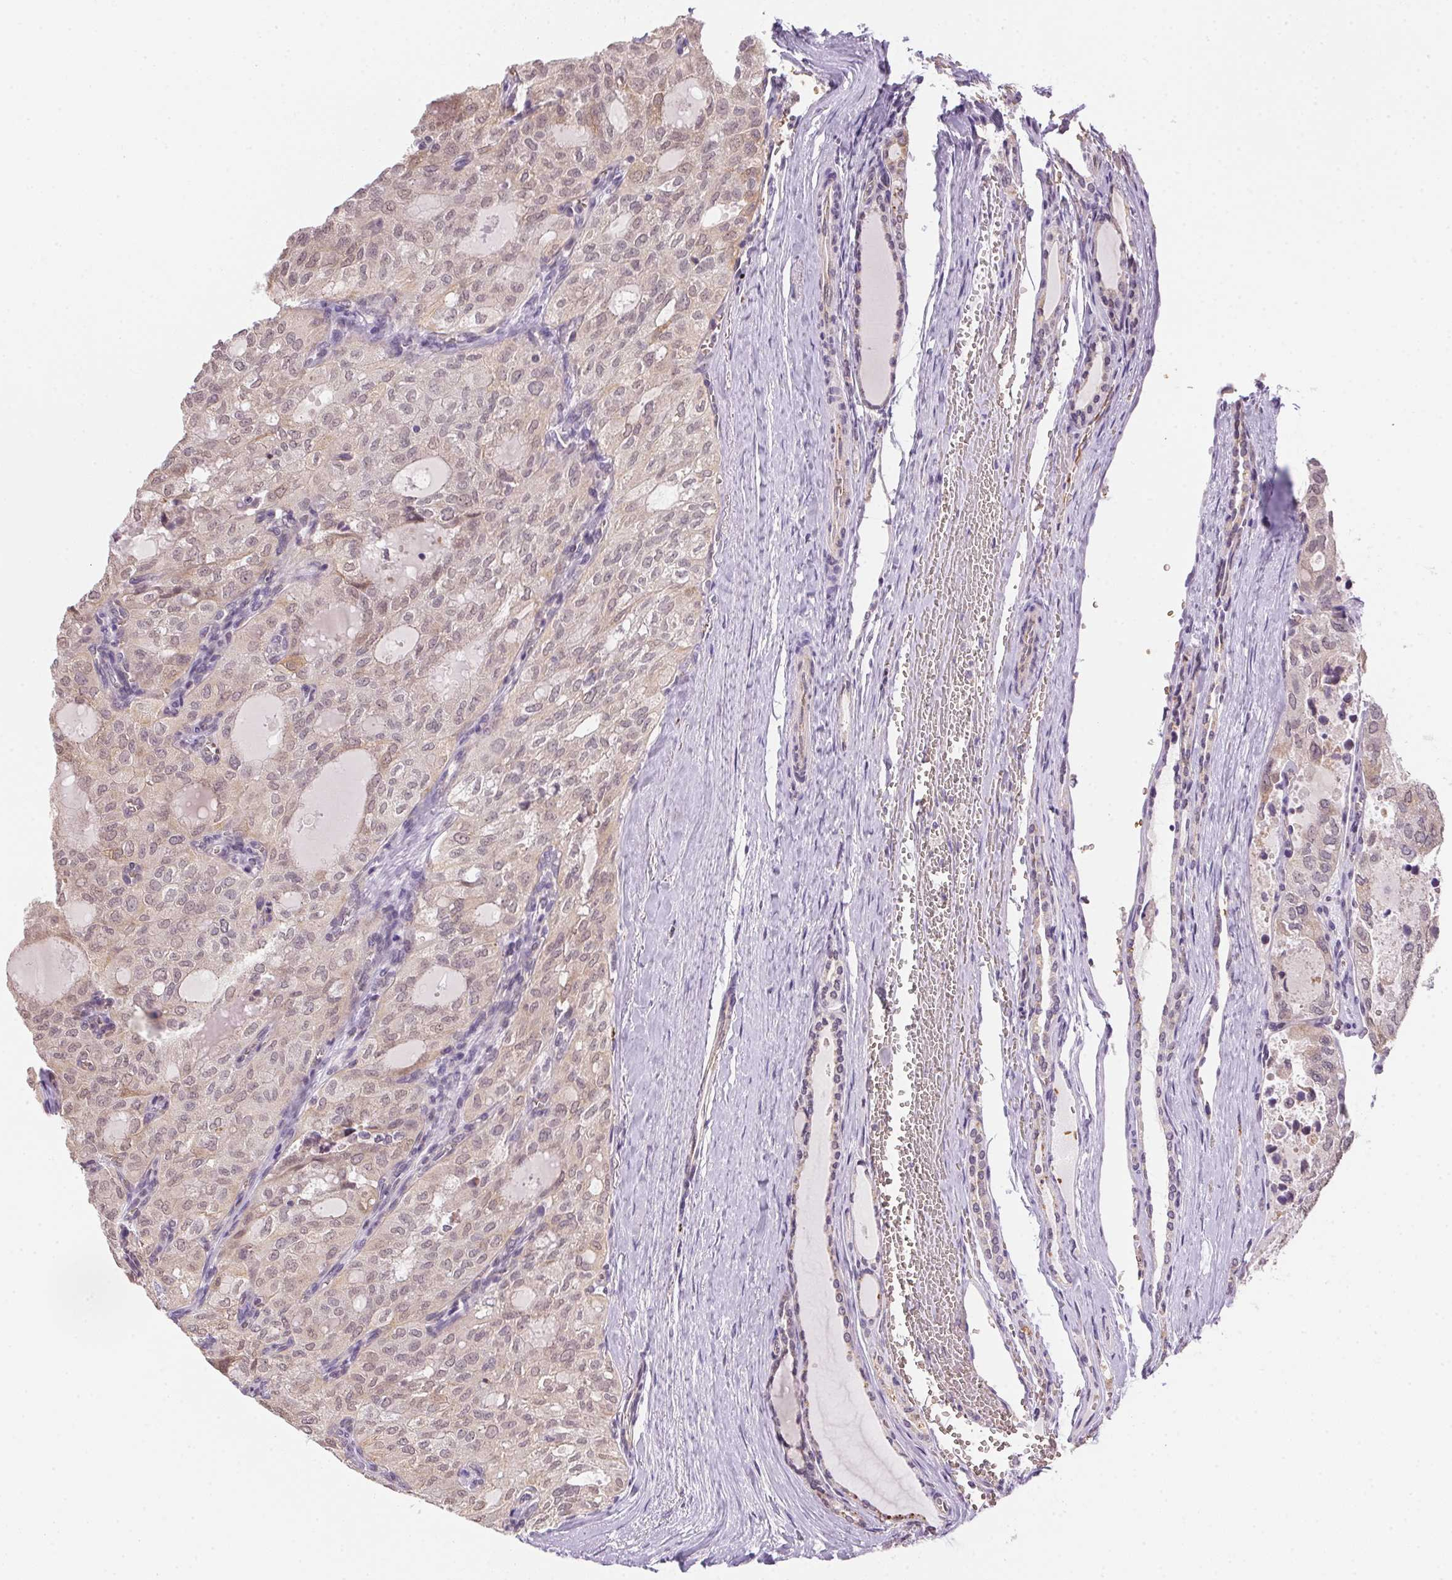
{"staining": {"intensity": "negative", "quantity": "none", "location": "none"}, "tissue": "thyroid cancer", "cell_type": "Tumor cells", "image_type": "cancer", "snomed": [{"axis": "morphology", "description": "Follicular adenoma carcinoma, NOS"}, {"axis": "topography", "description": "Thyroid gland"}], "caption": "Histopathology image shows no protein positivity in tumor cells of thyroid cancer tissue. (DAB (3,3'-diaminobenzidine) immunohistochemistry (IHC) visualized using brightfield microscopy, high magnification).", "gene": "METTL13", "patient": {"sex": "male", "age": 75}}